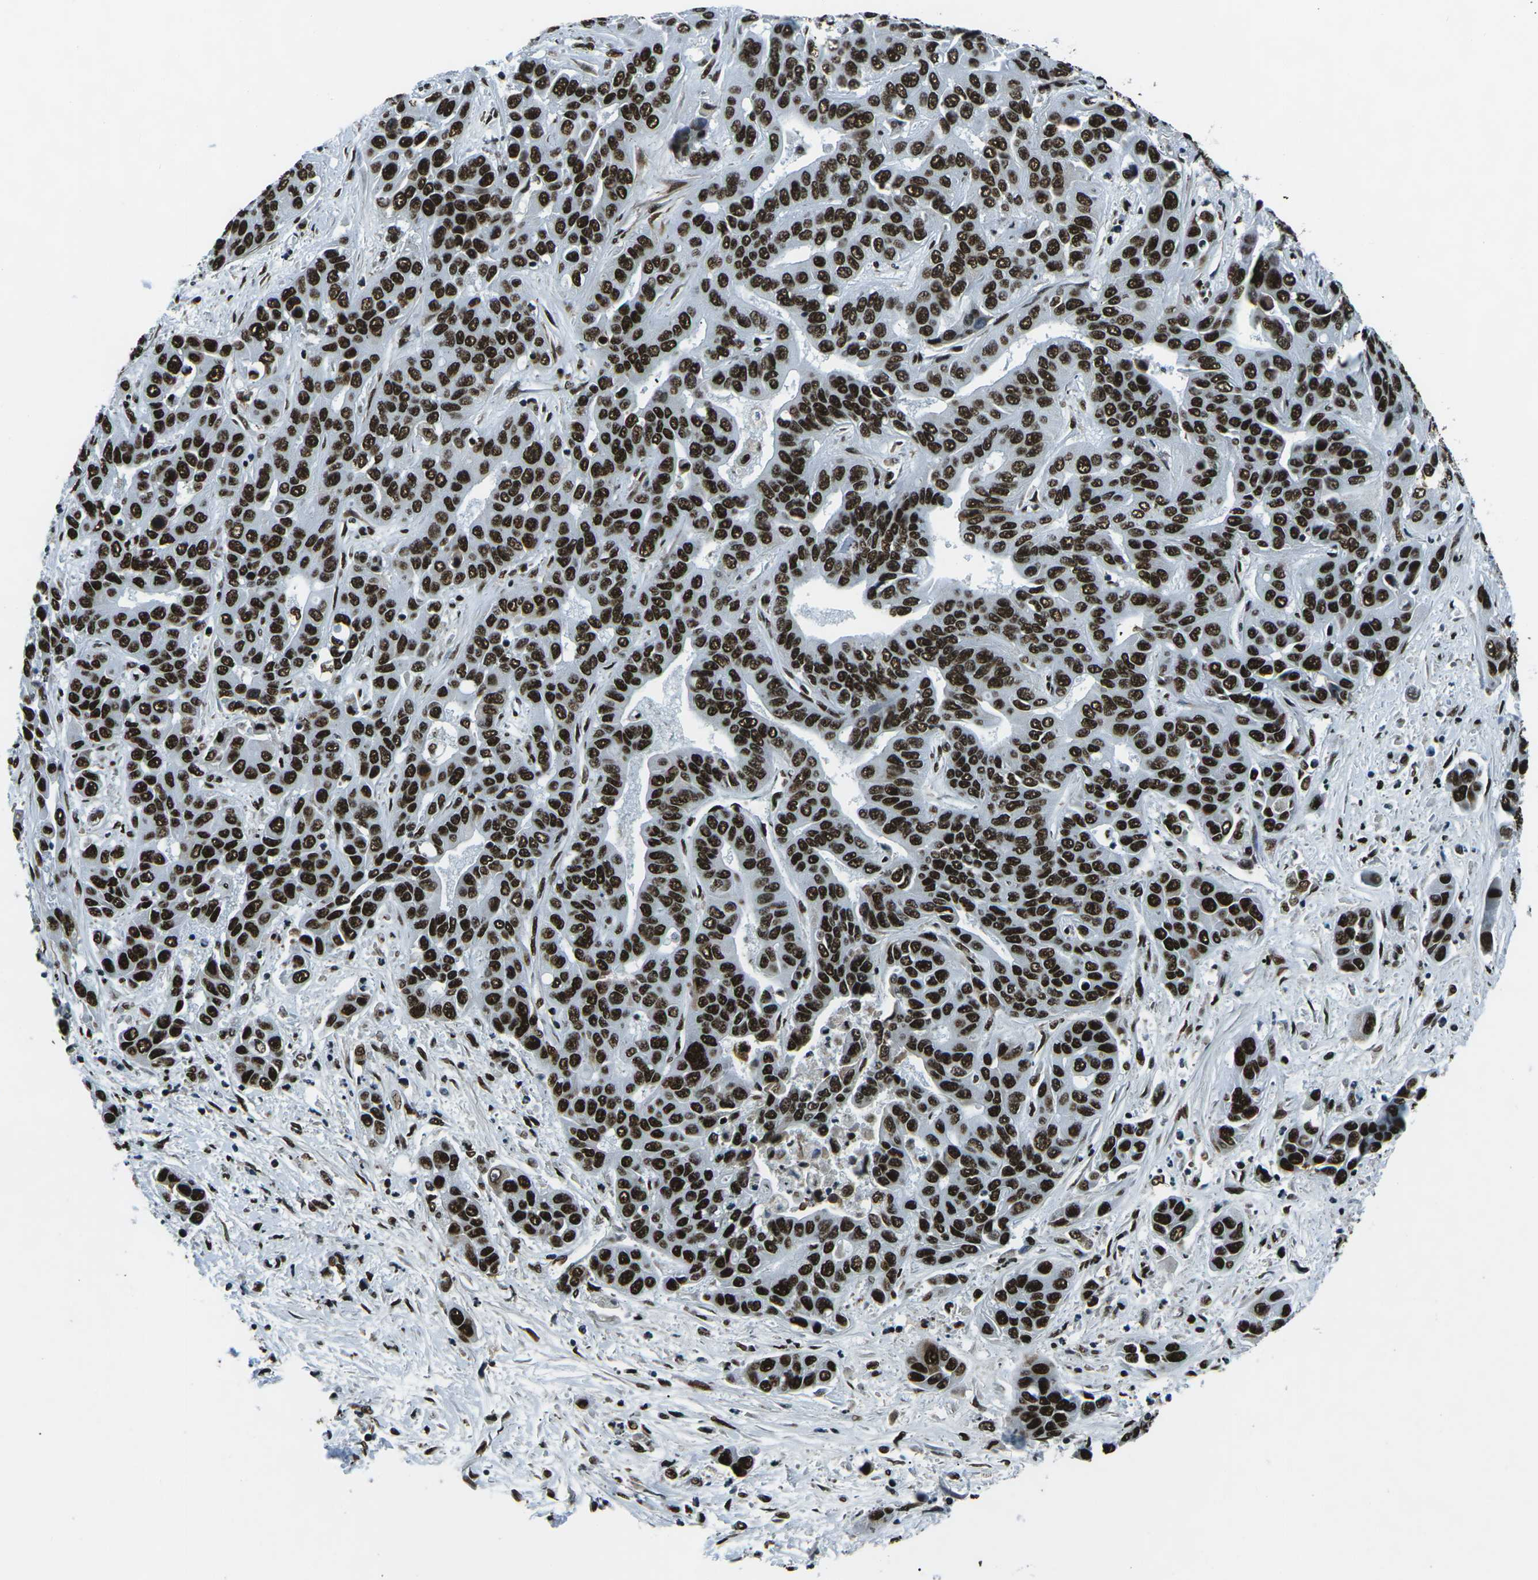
{"staining": {"intensity": "strong", "quantity": ">75%", "location": "nuclear"}, "tissue": "liver cancer", "cell_type": "Tumor cells", "image_type": "cancer", "snomed": [{"axis": "morphology", "description": "Cholangiocarcinoma"}, {"axis": "topography", "description": "Liver"}], "caption": "Immunohistochemistry (IHC) micrograph of liver cholangiocarcinoma stained for a protein (brown), which reveals high levels of strong nuclear positivity in about >75% of tumor cells.", "gene": "HNRNPL", "patient": {"sex": "female", "age": 52}}